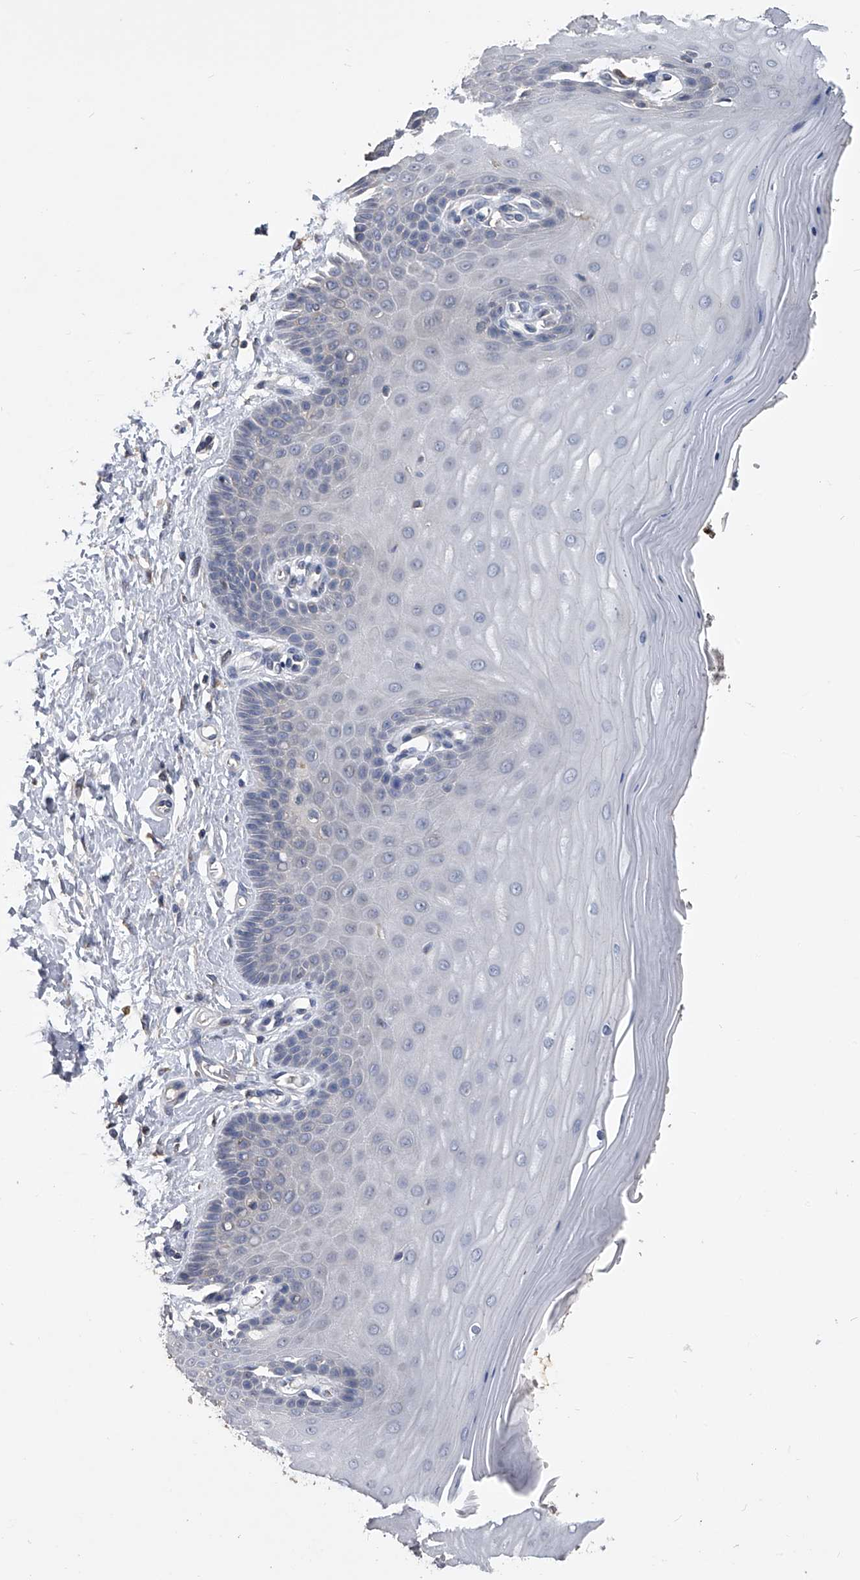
{"staining": {"intensity": "weak", "quantity": "25%-75%", "location": "cytoplasmic/membranous"}, "tissue": "cervix", "cell_type": "Glandular cells", "image_type": "normal", "snomed": [{"axis": "morphology", "description": "Normal tissue, NOS"}, {"axis": "topography", "description": "Cervix"}], "caption": "About 25%-75% of glandular cells in benign cervix demonstrate weak cytoplasmic/membranous protein expression as visualized by brown immunohistochemical staining.", "gene": "MDN1", "patient": {"sex": "female", "age": 55}}